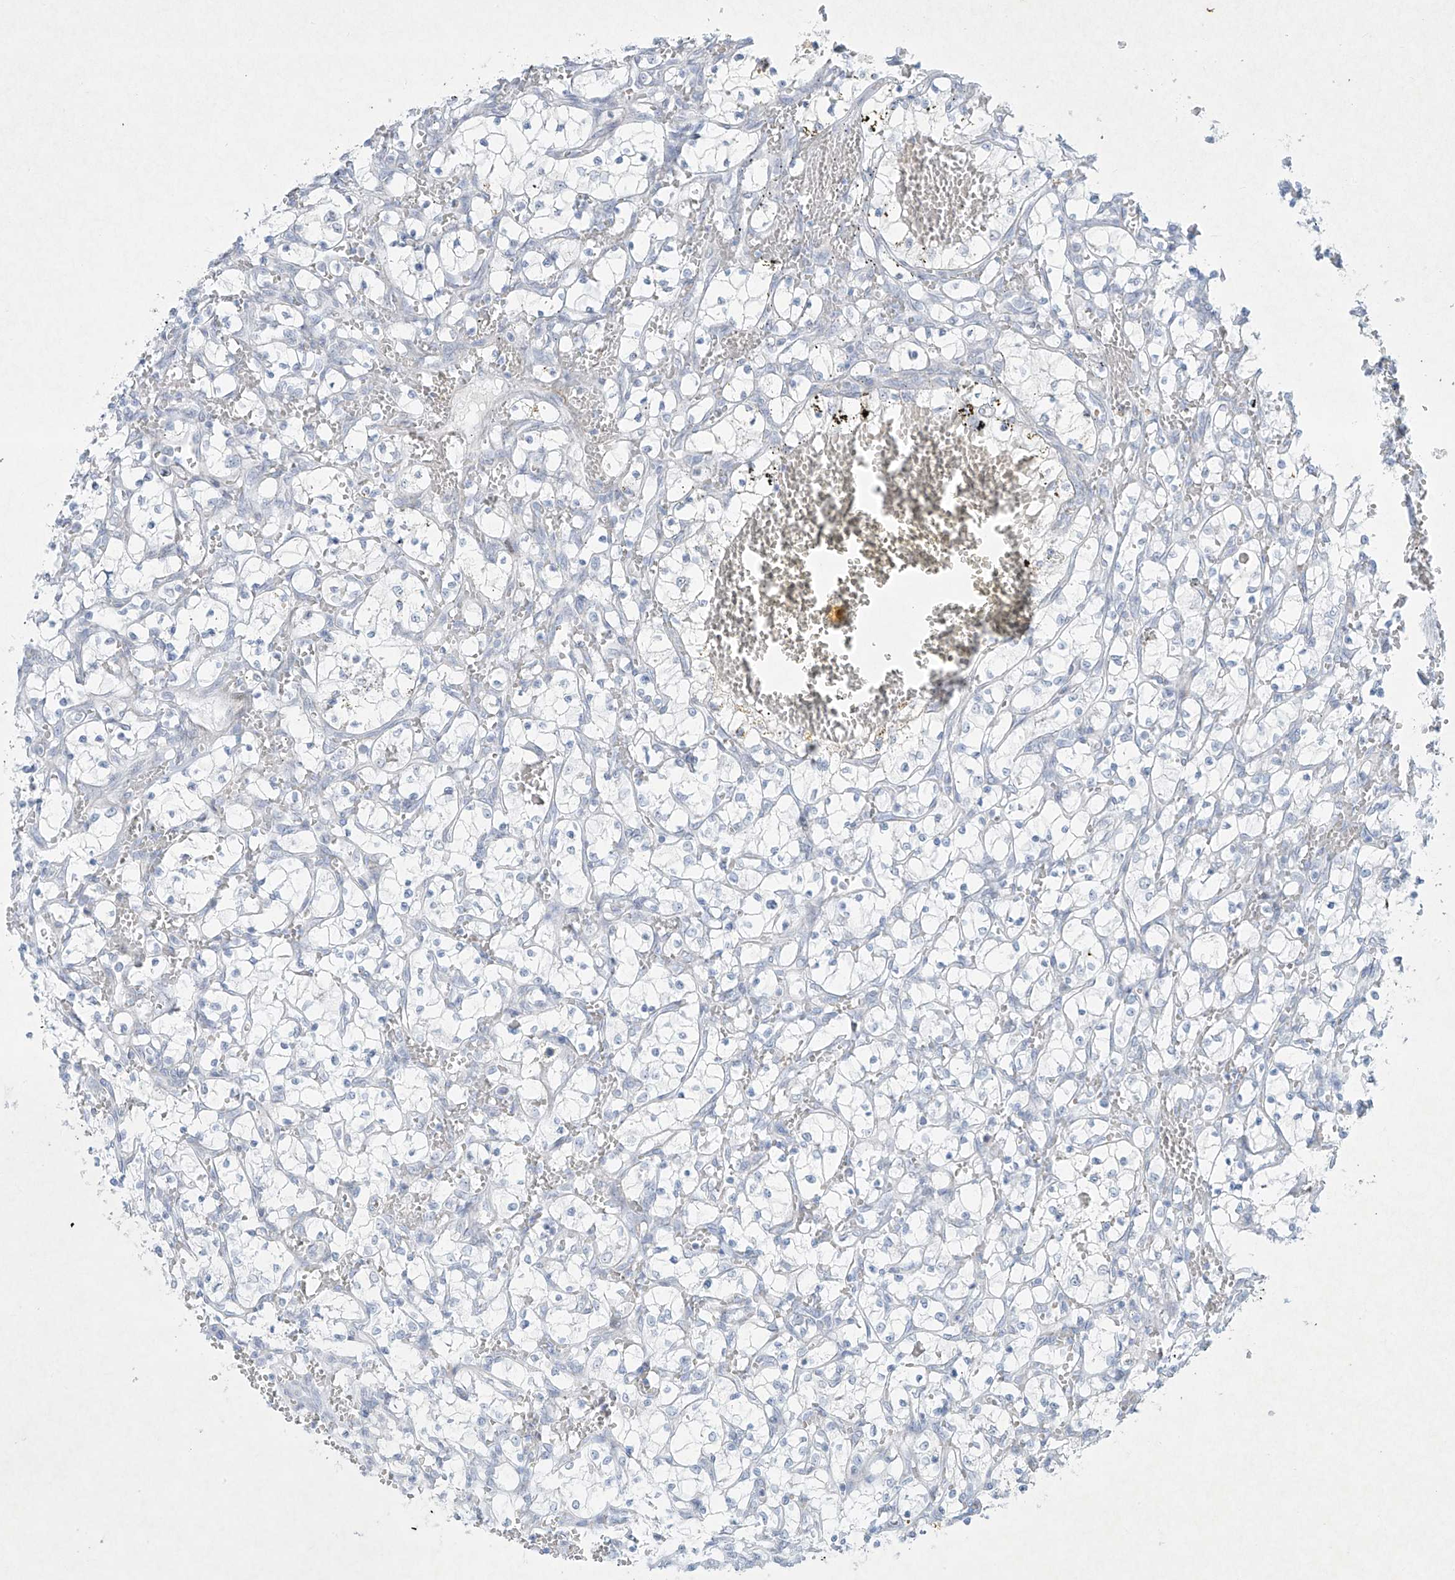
{"staining": {"intensity": "negative", "quantity": "none", "location": "none"}, "tissue": "renal cancer", "cell_type": "Tumor cells", "image_type": "cancer", "snomed": [{"axis": "morphology", "description": "Adenocarcinoma, NOS"}, {"axis": "topography", "description": "Kidney"}], "caption": "This is an immunohistochemistry histopathology image of renal adenocarcinoma. There is no staining in tumor cells.", "gene": "PAX6", "patient": {"sex": "female", "age": 69}}